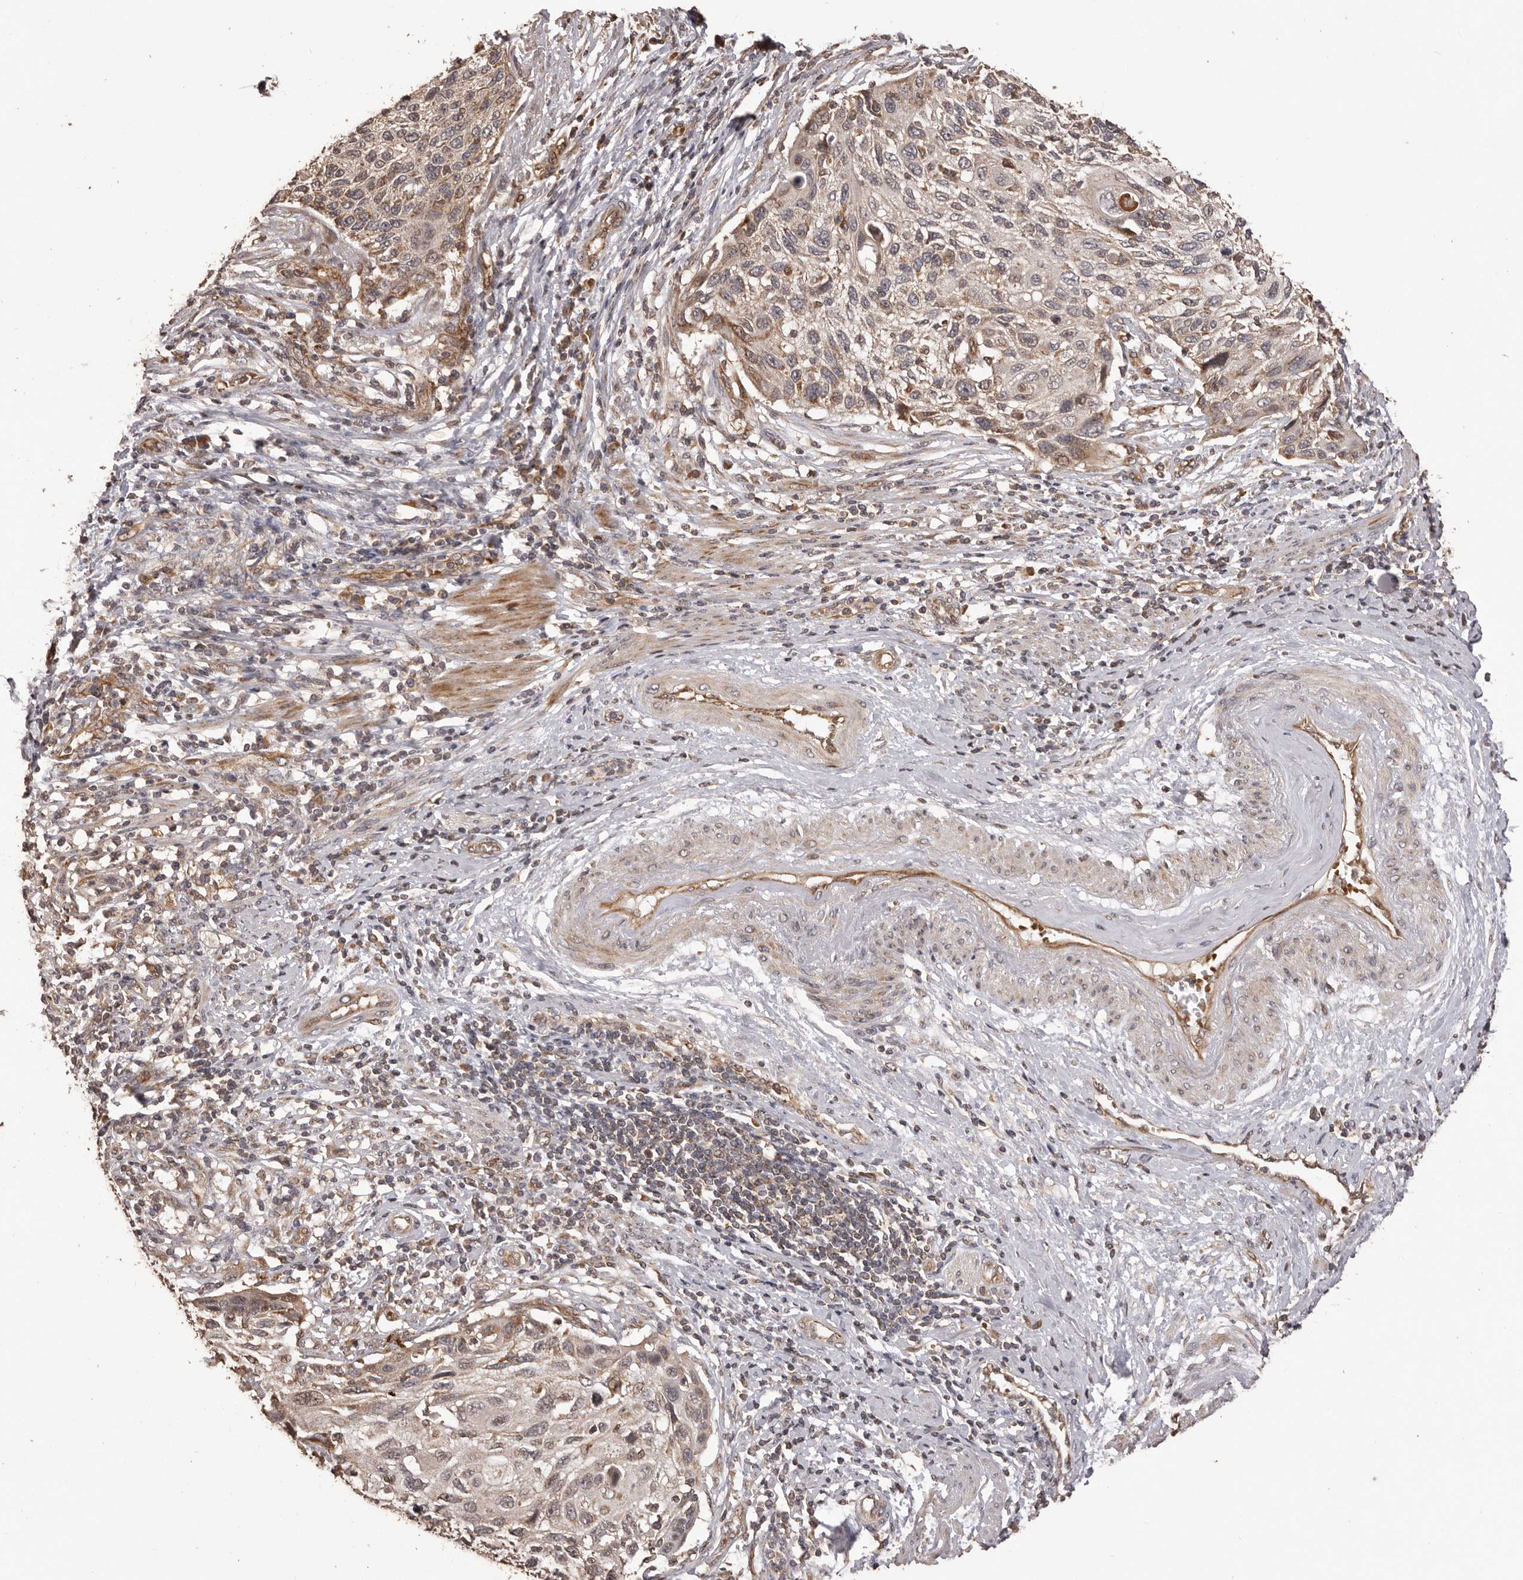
{"staining": {"intensity": "weak", "quantity": ">75%", "location": "cytoplasmic/membranous"}, "tissue": "cervical cancer", "cell_type": "Tumor cells", "image_type": "cancer", "snomed": [{"axis": "morphology", "description": "Squamous cell carcinoma, NOS"}, {"axis": "topography", "description": "Cervix"}], "caption": "Immunohistochemistry (IHC) micrograph of neoplastic tissue: human cervical cancer (squamous cell carcinoma) stained using immunohistochemistry displays low levels of weak protein expression localized specifically in the cytoplasmic/membranous of tumor cells, appearing as a cytoplasmic/membranous brown color.", "gene": "QRSL1", "patient": {"sex": "female", "age": 70}}